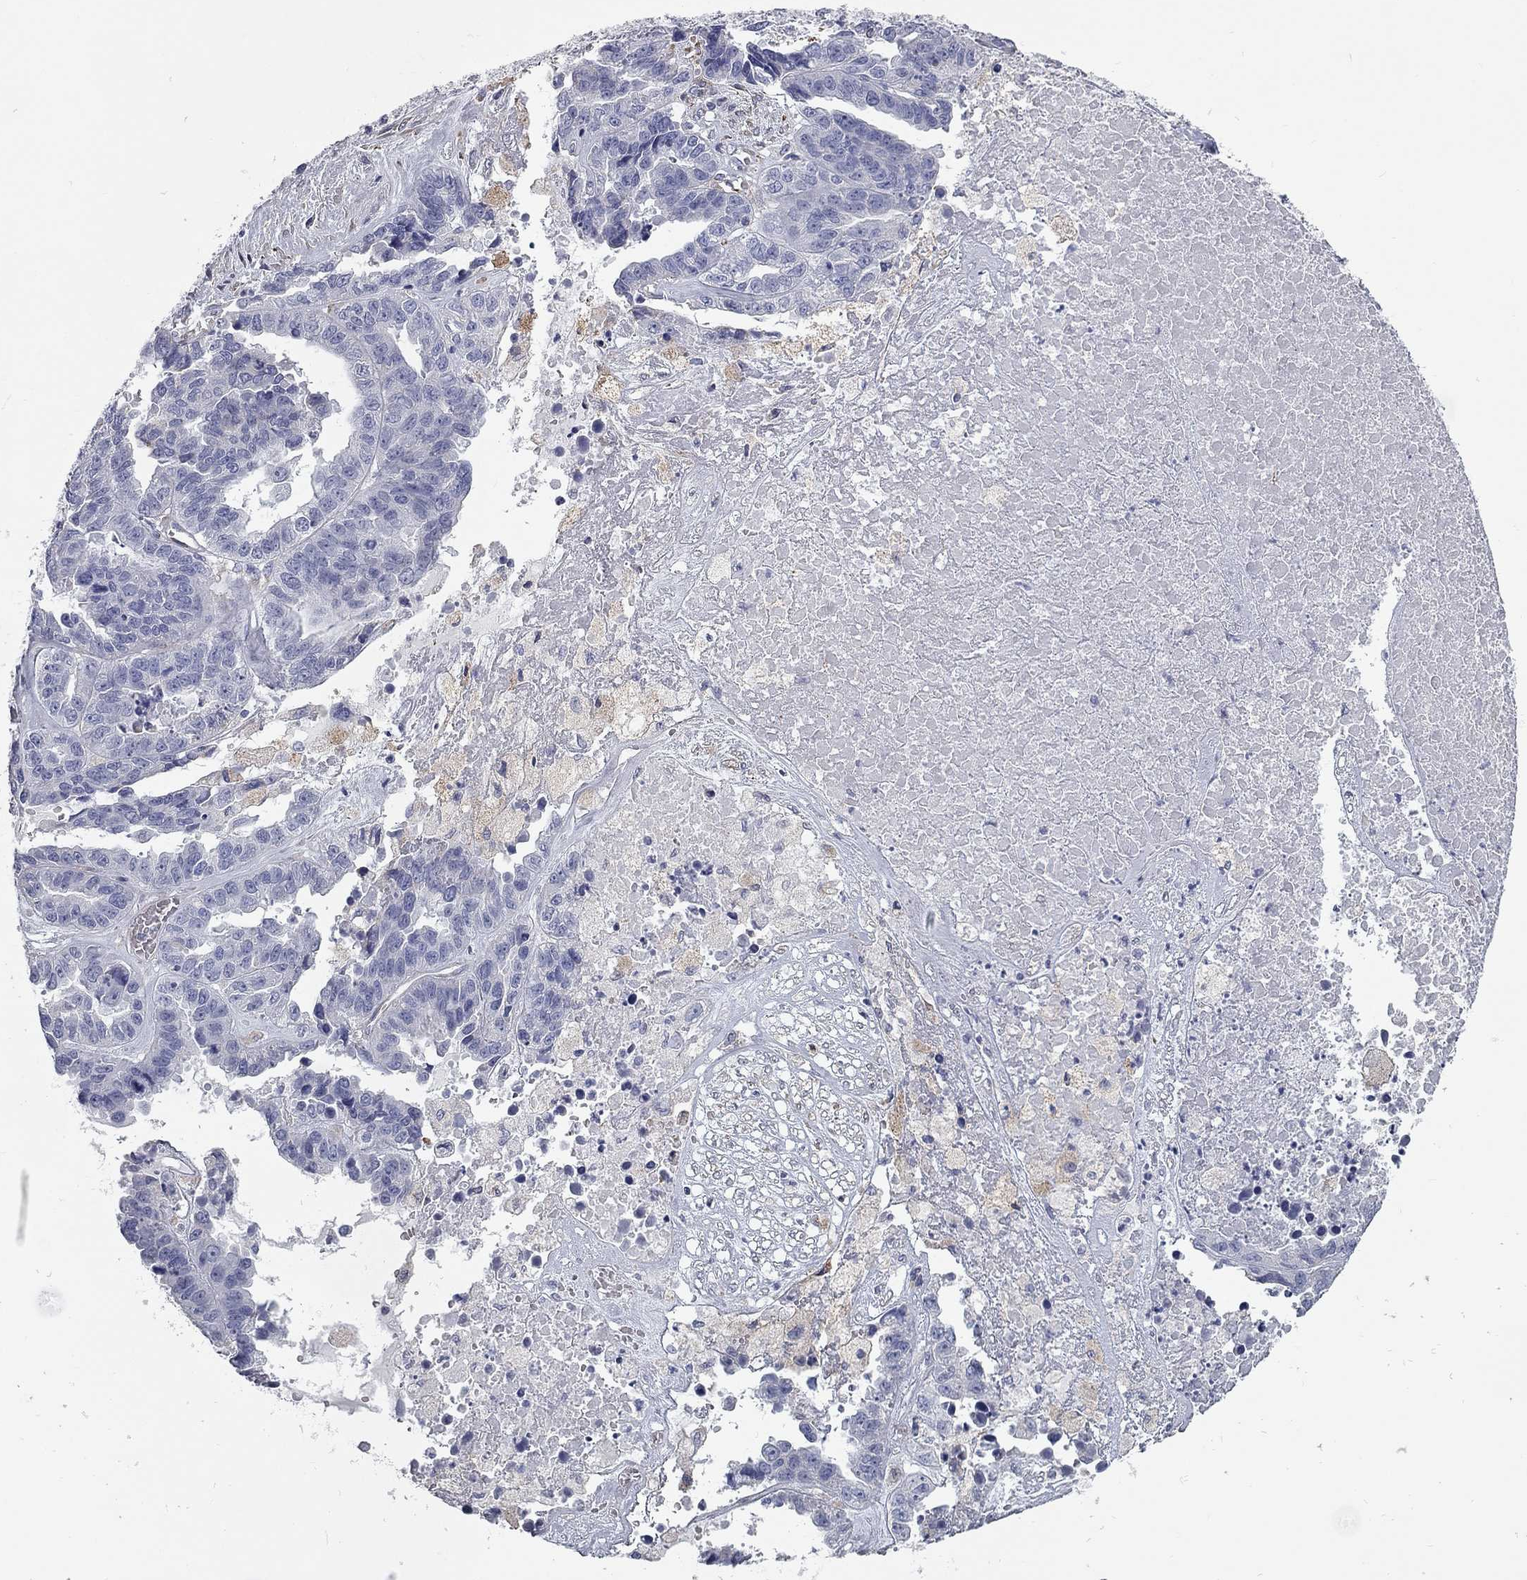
{"staining": {"intensity": "negative", "quantity": "none", "location": "none"}, "tissue": "ovarian cancer", "cell_type": "Tumor cells", "image_type": "cancer", "snomed": [{"axis": "morphology", "description": "Cystadenocarcinoma, serous, NOS"}, {"axis": "topography", "description": "Ovary"}], "caption": "This photomicrograph is of ovarian cancer (serous cystadenocarcinoma) stained with IHC to label a protein in brown with the nuclei are counter-stained blue. There is no positivity in tumor cells. (DAB (3,3'-diaminobenzidine) immunohistochemistry (IHC) visualized using brightfield microscopy, high magnification).", "gene": "XAGE2", "patient": {"sex": "female", "age": 87}}